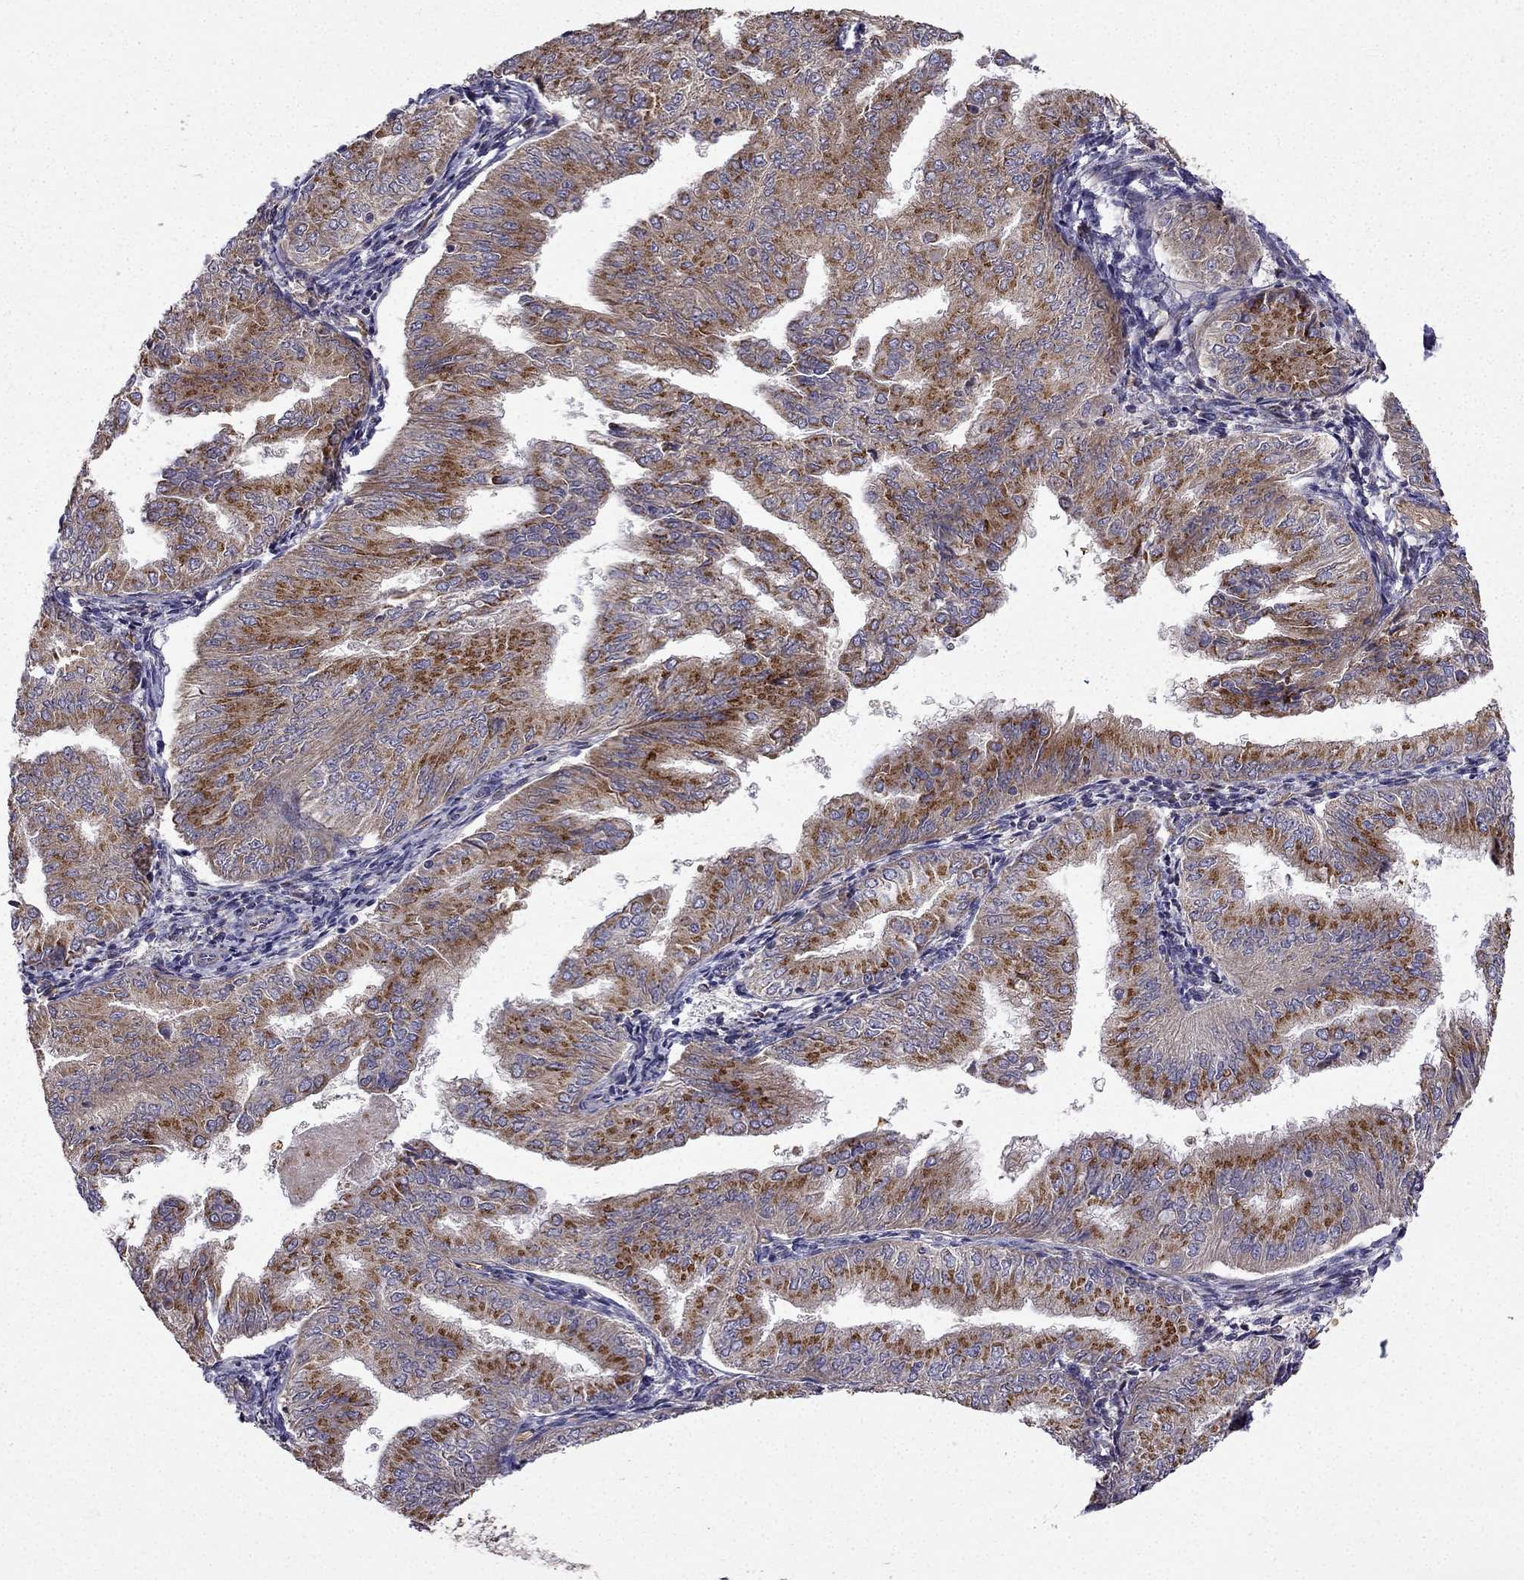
{"staining": {"intensity": "strong", "quantity": "25%-75%", "location": "cytoplasmic/membranous"}, "tissue": "endometrial cancer", "cell_type": "Tumor cells", "image_type": "cancer", "snomed": [{"axis": "morphology", "description": "Adenocarcinoma, NOS"}, {"axis": "topography", "description": "Endometrium"}], "caption": "DAB (3,3'-diaminobenzidine) immunohistochemical staining of endometrial cancer (adenocarcinoma) reveals strong cytoplasmic/membranous protein staining in about 25%-75% of tumor cells.", "gene": "B4GALT7", "patient": {"sex": "female", "age": 53}}